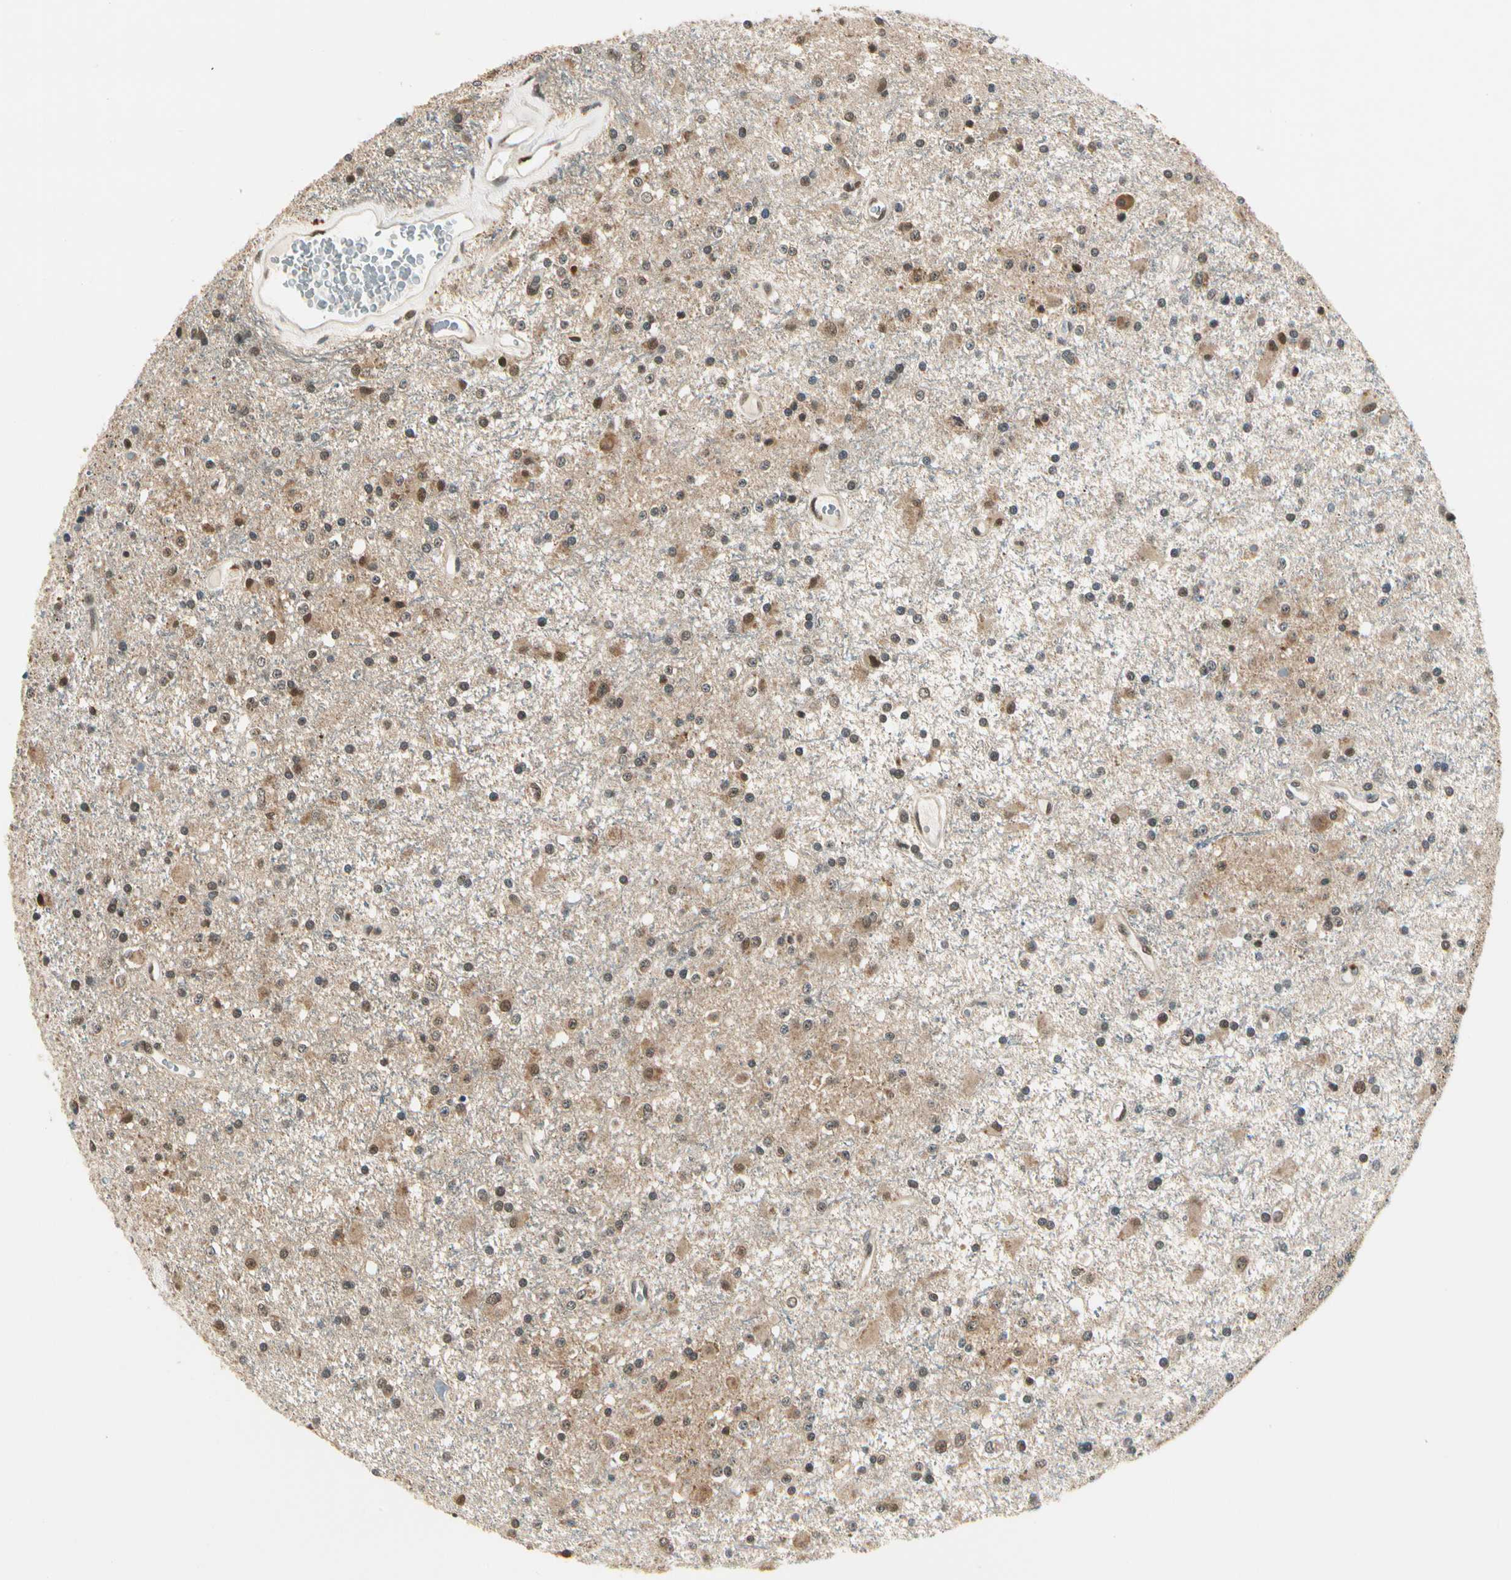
{"staining": {"intensity": "moderate", "quantity": "25%-75%", "location": "cytoplasmic/membranous"}, "tissue": "glioma", "cell_type": "Tumor cells", "image_type": "cancer", "snomed": [{"axis": "morphology", "description": "Glioma, malignant, Low grade"}, {"axis": "topography", "description": "Brain"}], "caption": "About 25%-75% of tumor cells in glioma show moderate cytoplasmic/membranous protein expression as visualized by brown immunohistochemical staining.", "gene": "PDK2", "patient": {"sex": "male", "age": 58}}